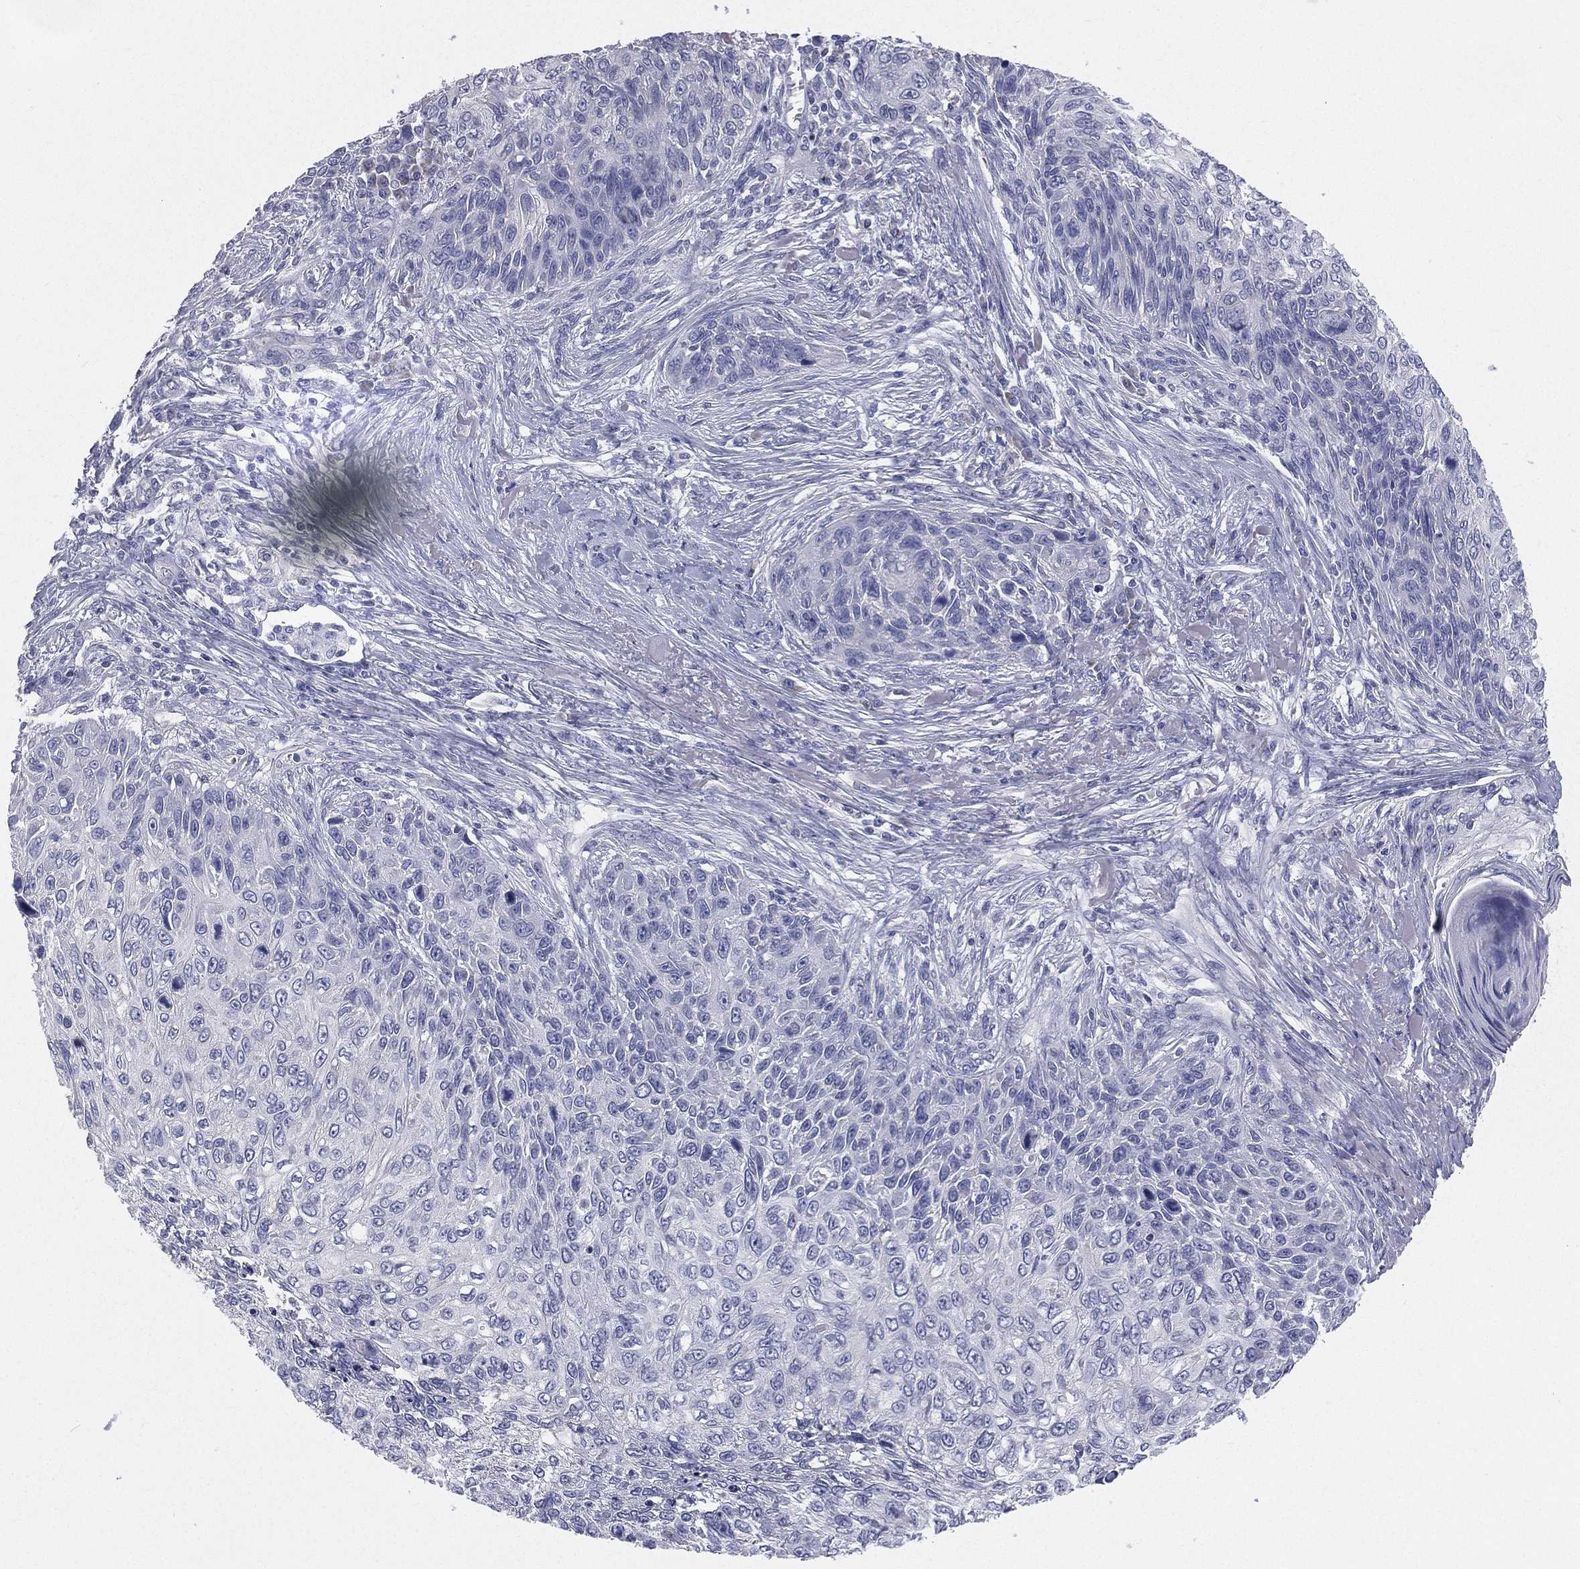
{"staining": {"intensity": "negative", "quantity": "none", "location": "none"}, "tissue": "skin cancer", "cell_type": "Tumor cells", "image_type": "cancer", "snomed": [{"axis": "morphology", "description": "Squamous cell carcinoma, NOS"}, {"axis": "topography", "description": "Skin"}], "caption": "Immunohistochemistry (IHC) micrograph of squamous cell carcinoma (skin) stained for a protein (brown), which shows no staining in tumor cells.", "gene": "STK31", "patient": {"sex": "male", "age": 92}}